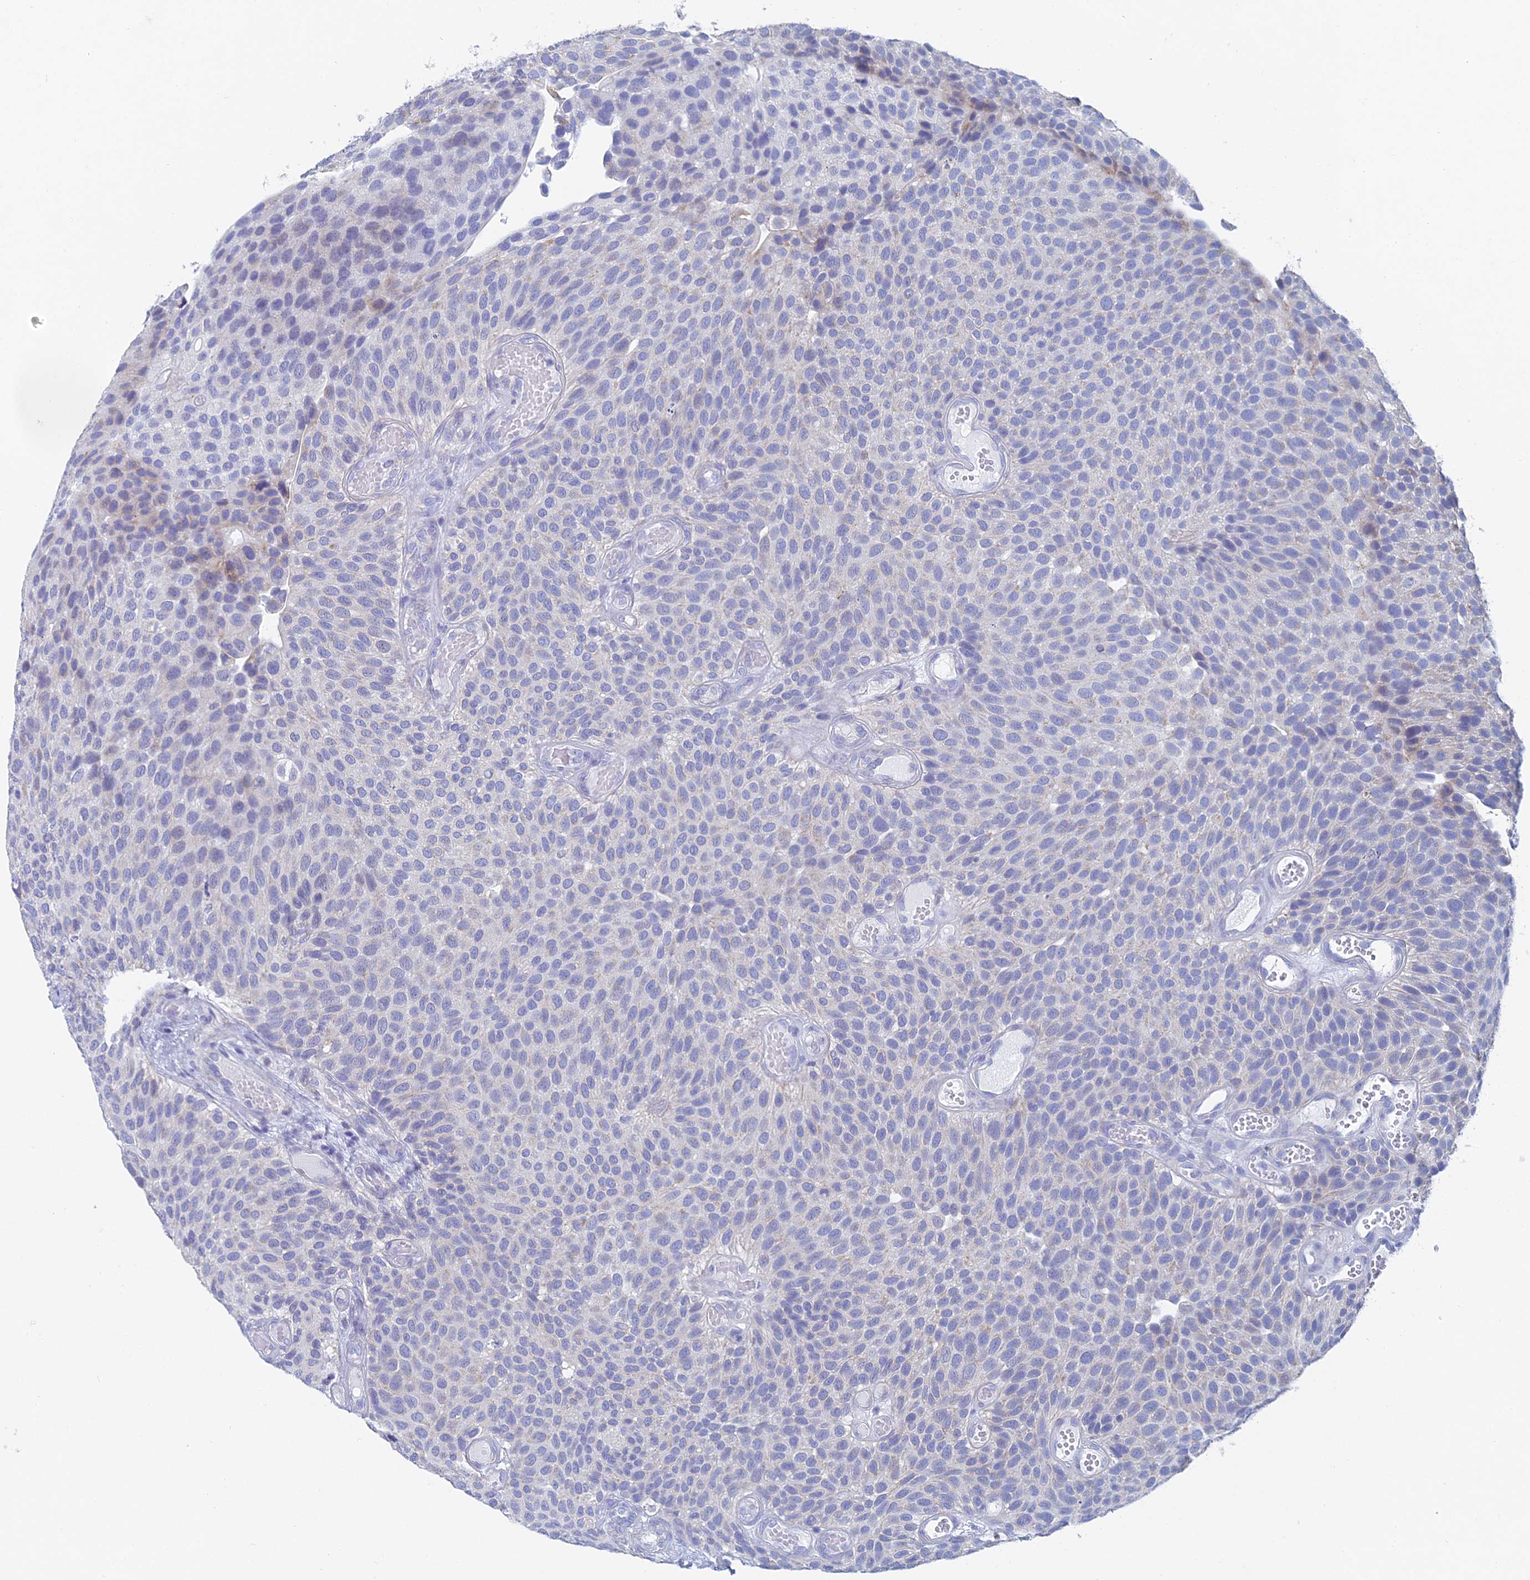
{"staining": {"intensity": "negative", "quantity": "none", "location": "none"}, "tissue": "urothelial cancer", "cell_type": "Tumor cells", "image_type": "cancer", "snomed": [{"axis": "morphology", "description": "Urothelial carcinoma, Low grade"}, {"axis": "topography", "description": "Urinary bladder"}], "caption": "Histopathology image shows no protein positivity in tumor cells of urothelial carcinoma (low-grade) tissue. (Stains: DAB immunohistochemistry with hematoxylin counter stain, Microscopy: brightfield microscopy at high magnification).", "gene": "ACSM1", "patient": {"sex": "male", "age": 89}}